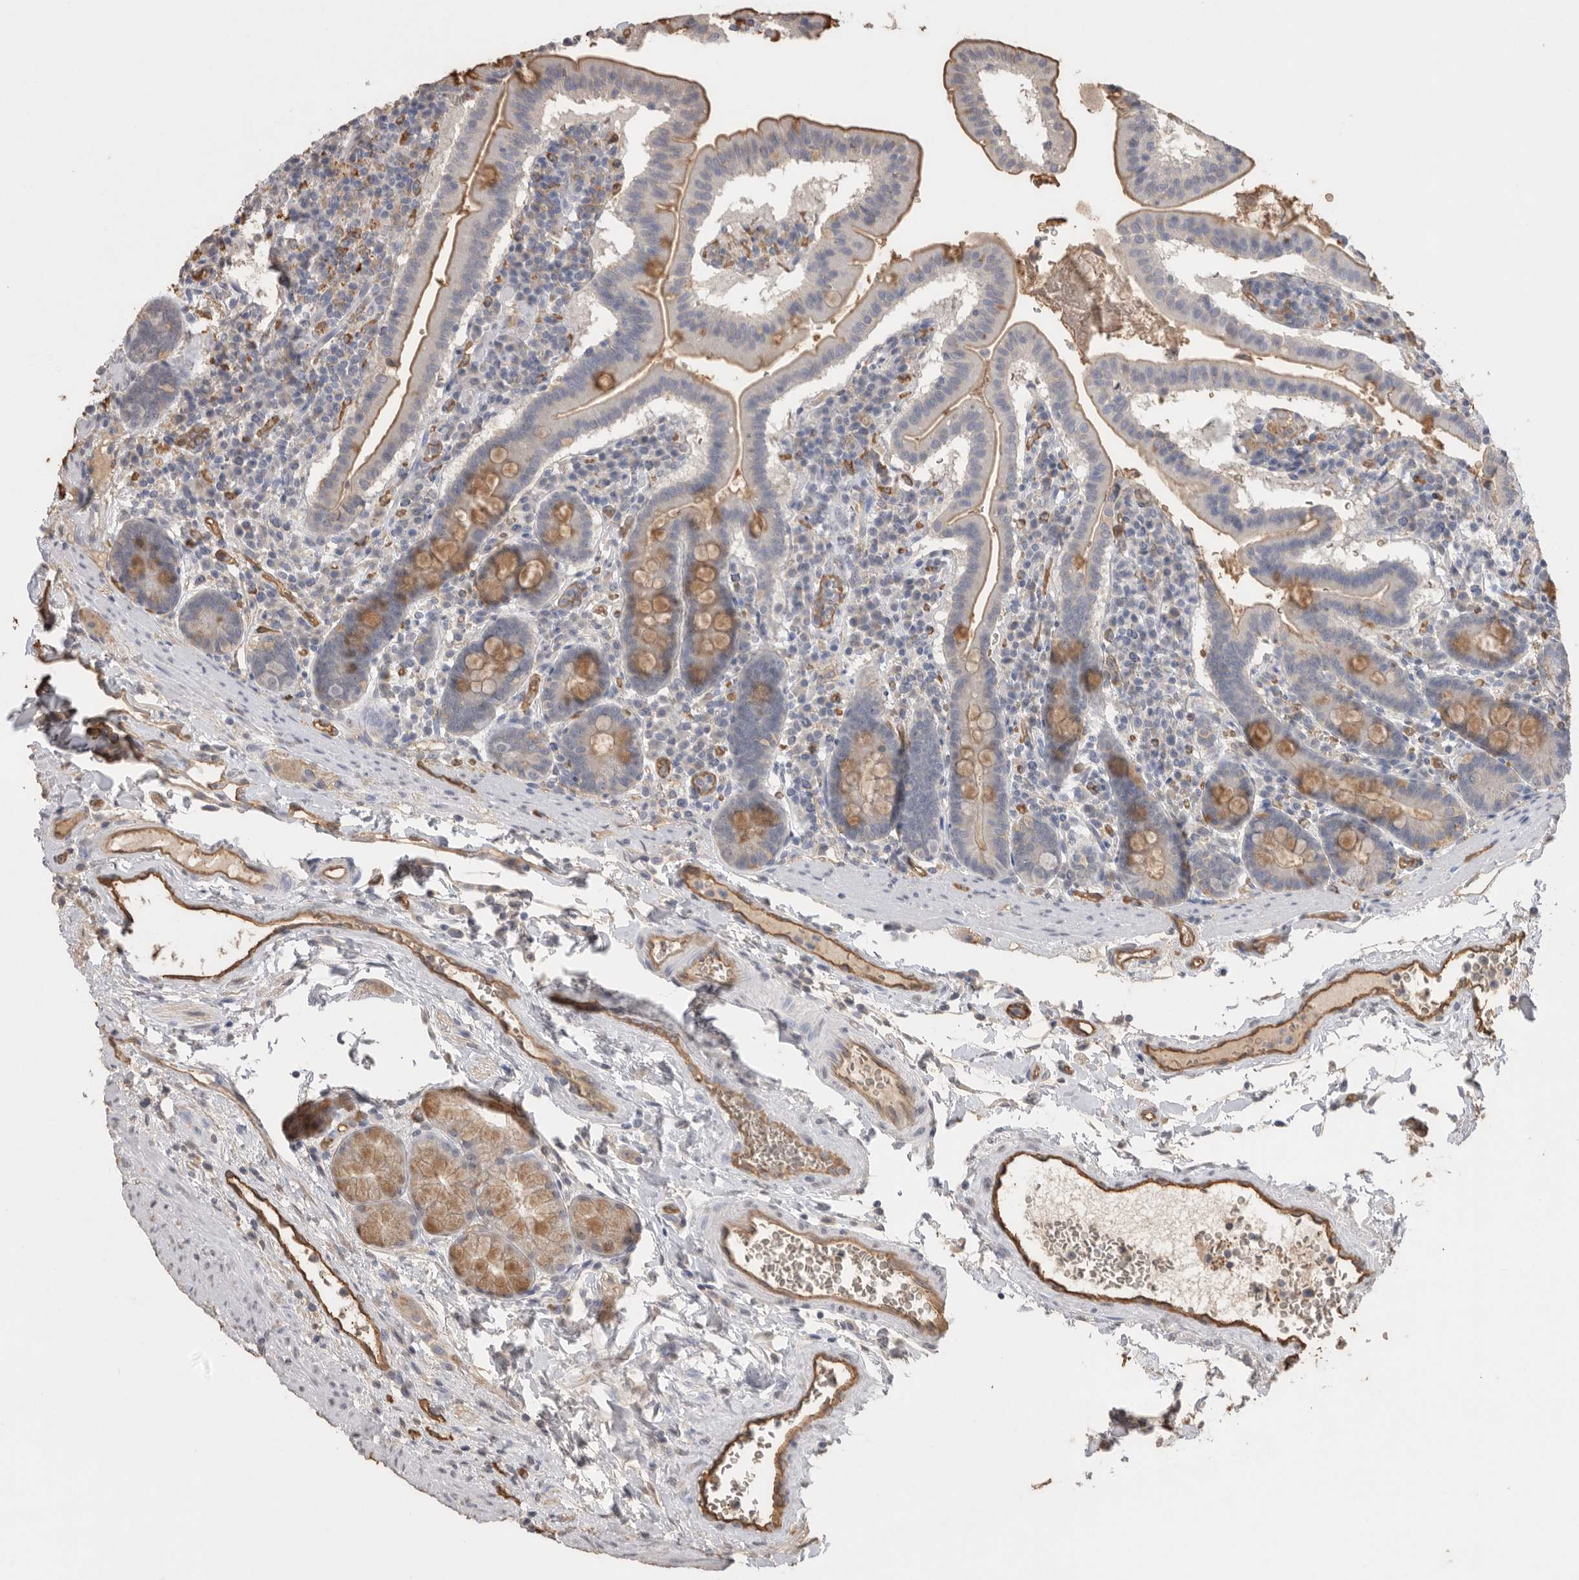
{"staining": {"intensity": "moderate", "quantity": "<25%", "location": "cytoplasmic/membranous"}, "tissue": "duodenum", "cell_type": "Glandular cells", "image_type": "normal", "snomed": [{"axis": "morphology", "description": "Normal tissue, NOS"}, {"axis": "morphology", "description": "Adenocarcinoma, NOS"}, {"axis": "topography", "description": "Pancreas"}, {"axis": "topography", "description": "Duodenum"}], "caption": "Immunohistochemical staining of benign human duodenum demonstrates low levels of moderate cytoplasmic/membranous expression in about <25% of glandular cells.", "gene": "IL27", "patient": {"sex": "male", "age": 50}}